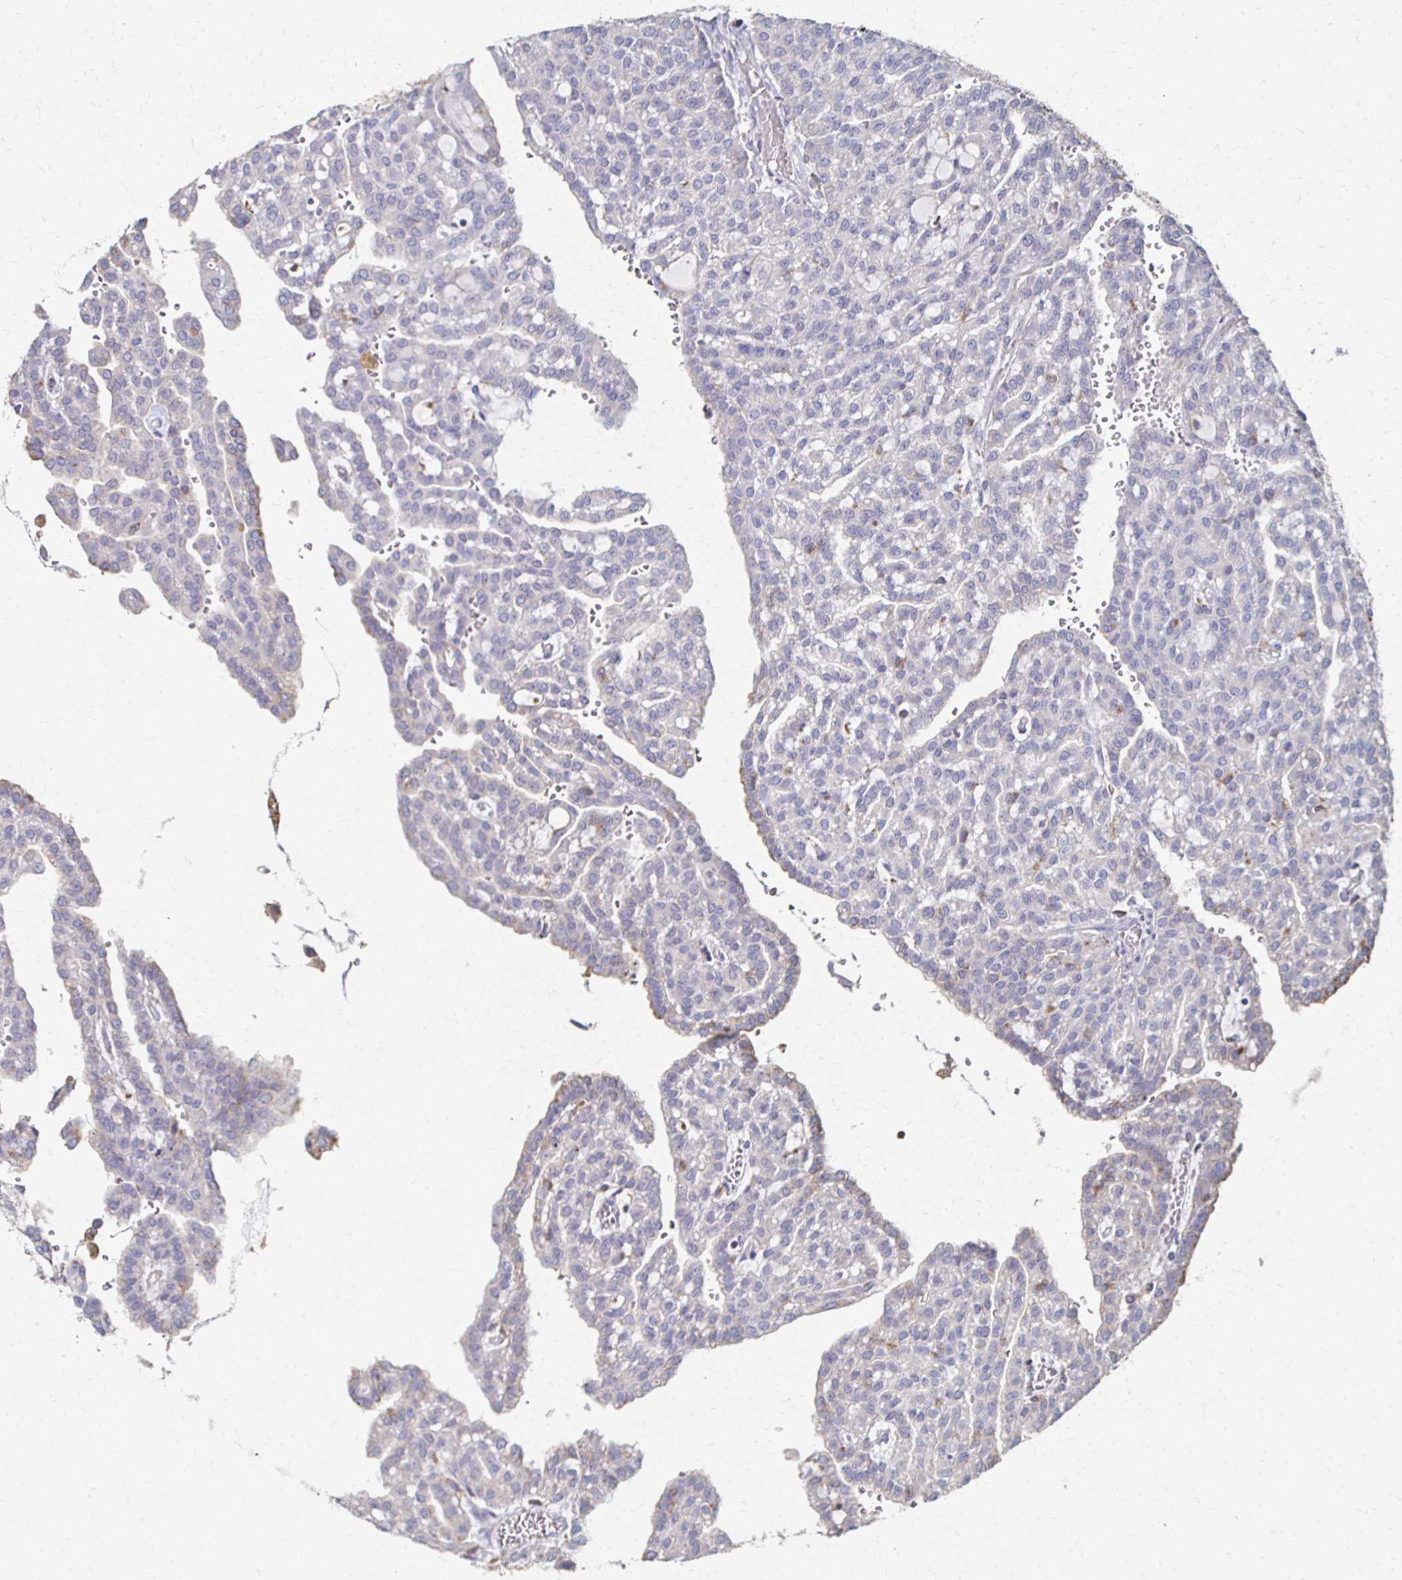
{"staining": {"intensity": "moderate", "quantity": "<25%", "location": "cytoplasmic/membranous"}, "tissue": "renal cancer", "cell_type": "Tumor cells", "image_type": "cancer", "snomed": [{"axis": "morphology", "description": "Adenocarcinoma, NOS"}, {"axis": "topography", "description": "Kidney"}], "caption": "IHC staining of renal cancer (adenocarcinoma), which exhibits low levels of moderate cytoplasmic/membranous staining in about <25% of tumor cells indicating moderate cytoplasmic/membranous protein expression. The staining was performed using DAB (brown) for protein detection and nuclei were counterstained in hematoxylin (blue).", "gene": "CX3CR1", "patient": {"sex": "male", "age": 63}}